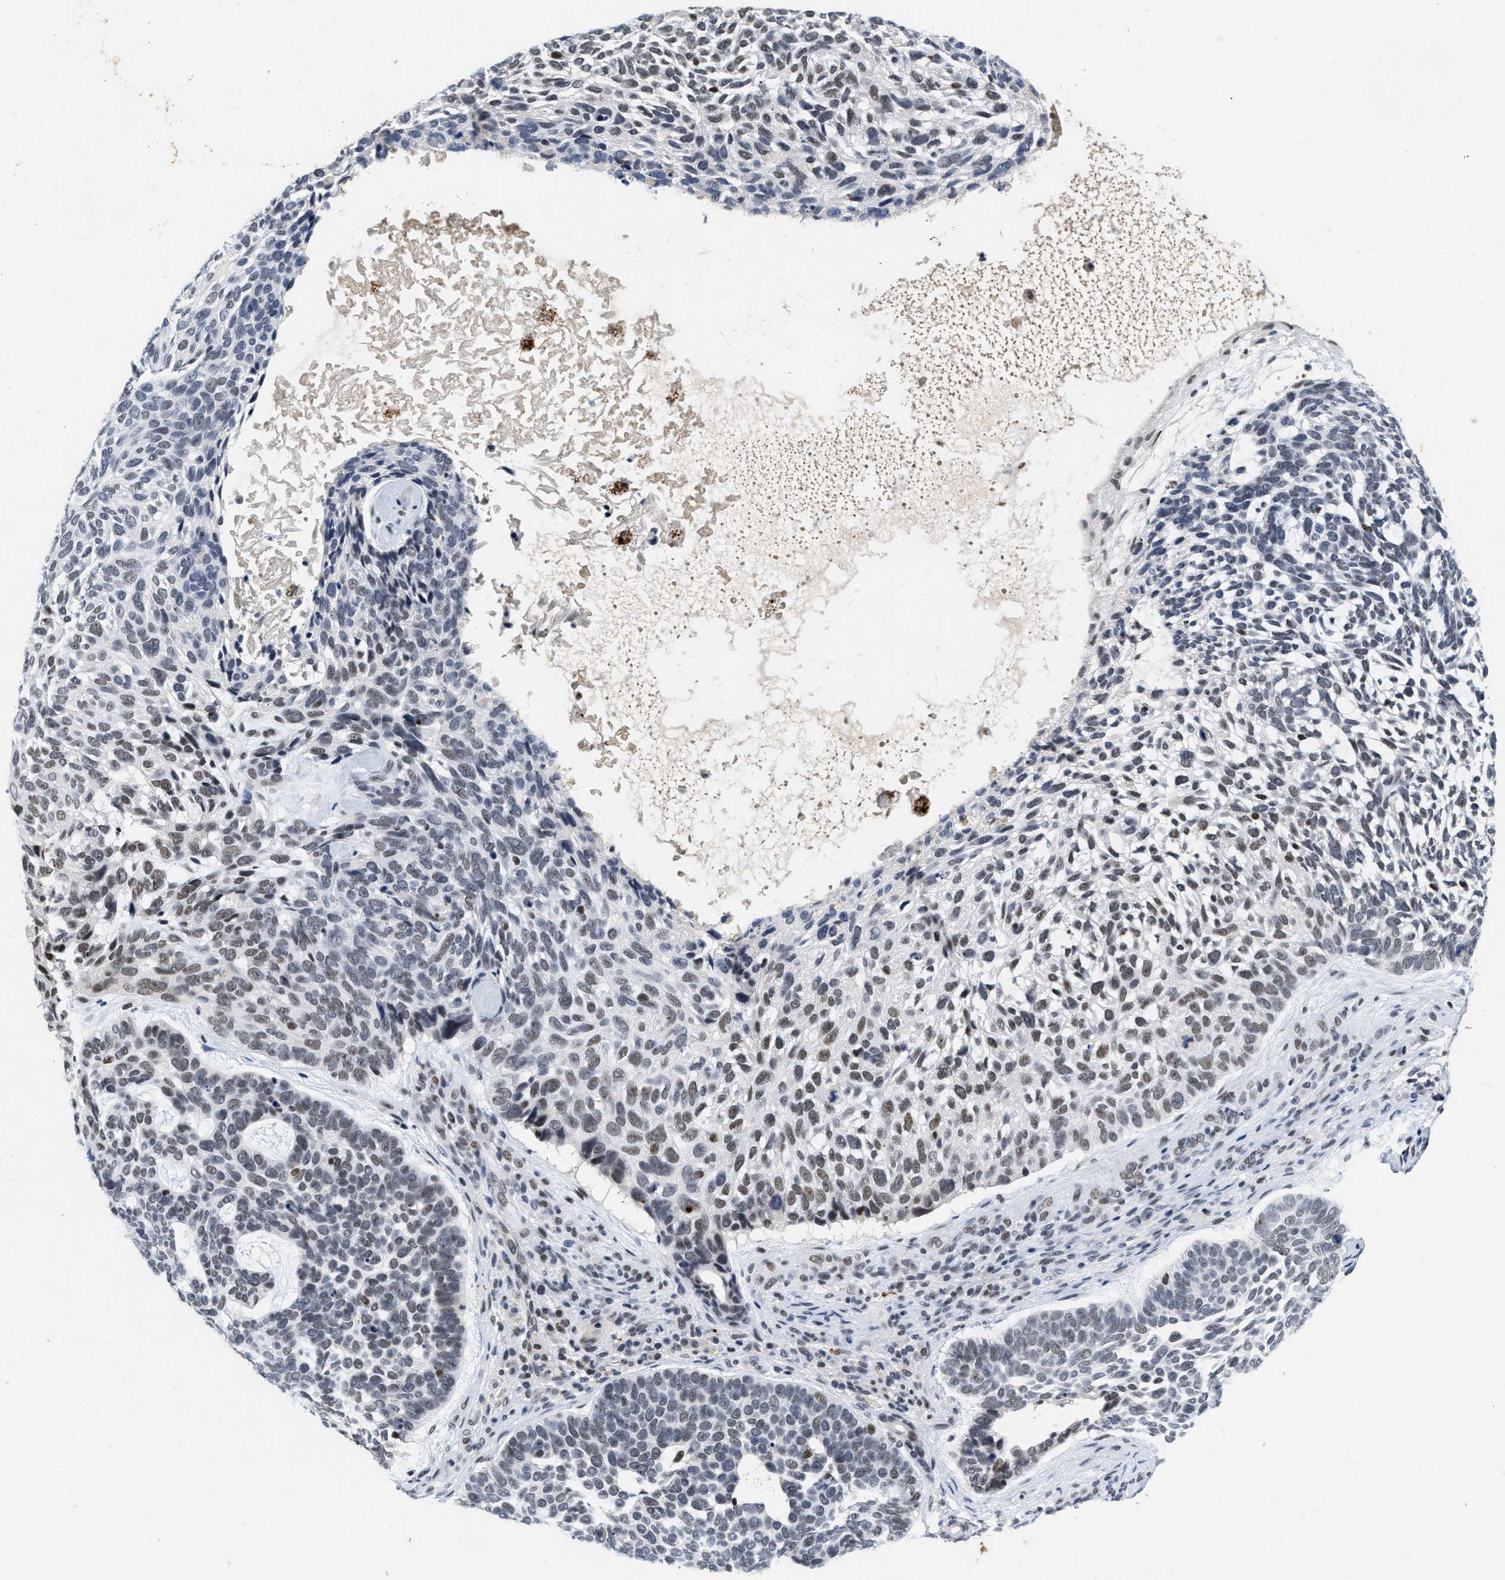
{"staining": {"intensity": "weak", "quantity": "25%-75%", "location": "nuclear"}, "tissue": "skin cancer", "cell_type": "Tumor cells", "image_type": "cancer", "snomed": [{"axis": "morphology", "description": "Basal cell carcinoma"}, {"axis": "topography", "description": "Skin"}, {"axis": "topography", "description": "Skin of head"}], "caption": "High-magnification brightfield microscopy of skin cancer stained with DAB (3,3'-diaminobenzidine) (brown) and counterstained with hematoxylin (blue). tumor cells exhibit weak nuclear expression is present in approximately25%-75% of cells.", "gene": "INIP", "patient": {"sex": "female", "age": 85}}